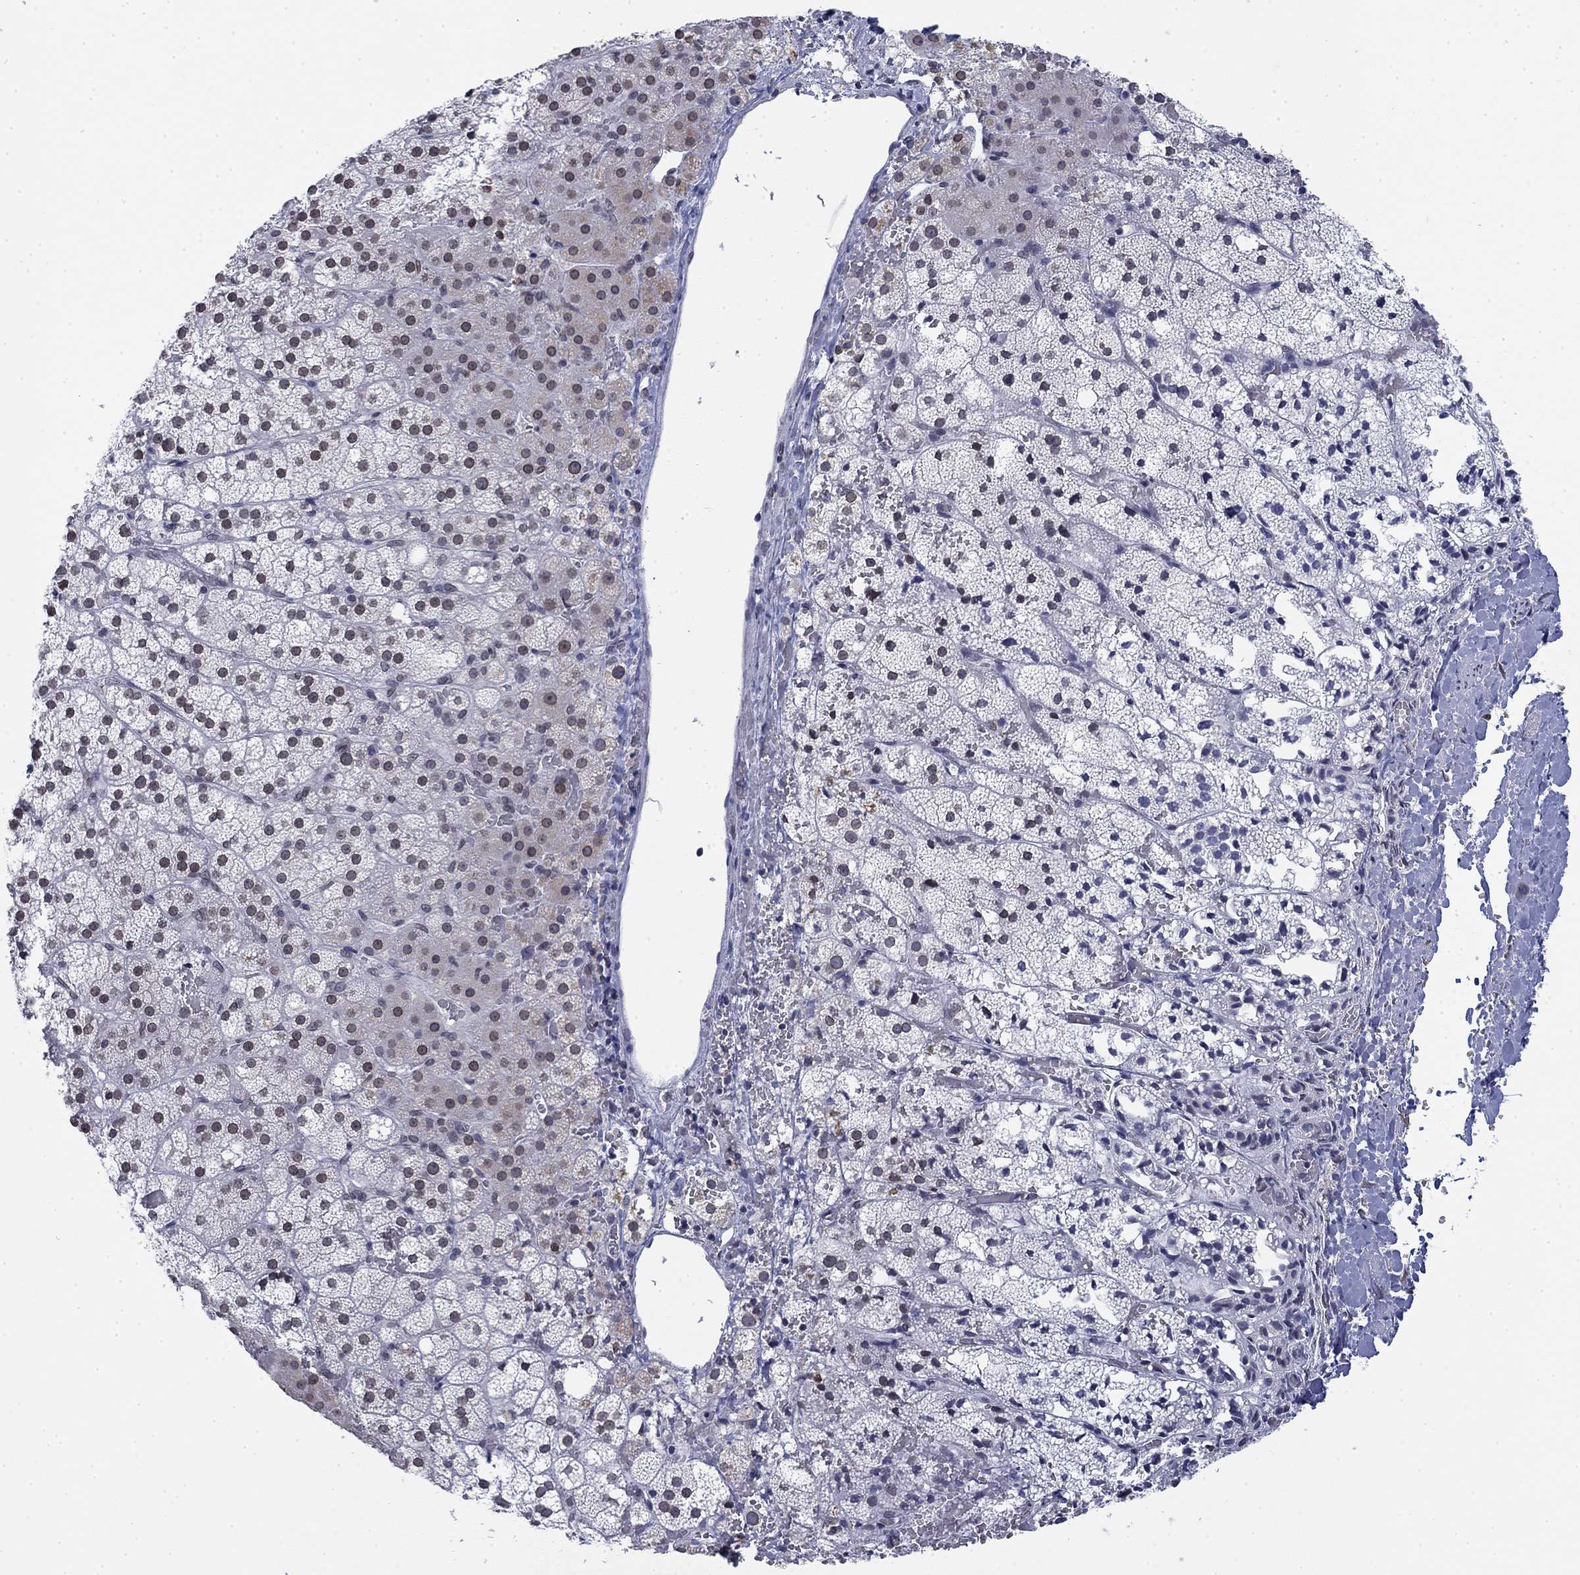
{"staining": {"intensity": "weak", "quantity": "25%-75%", "location": "nuclear"}, "tissue": "adrenal gland", "cell_type": "Glandular cells", "image_type": "normal", "snomed": [{"axis": "morphology", "description": "Normal tissue, NOS"}, {"axis": "topography", "description": "Adrenal gland"}], "caption": "A high-resolution histopathology image shows IHC staining of unremarkable adrenal gland, which exhibits weak nuclear expression in about 25%-75% of glandular cells.", "gene": "TOR1AIP1", "patient": {"sex": "male", "age": 53}}